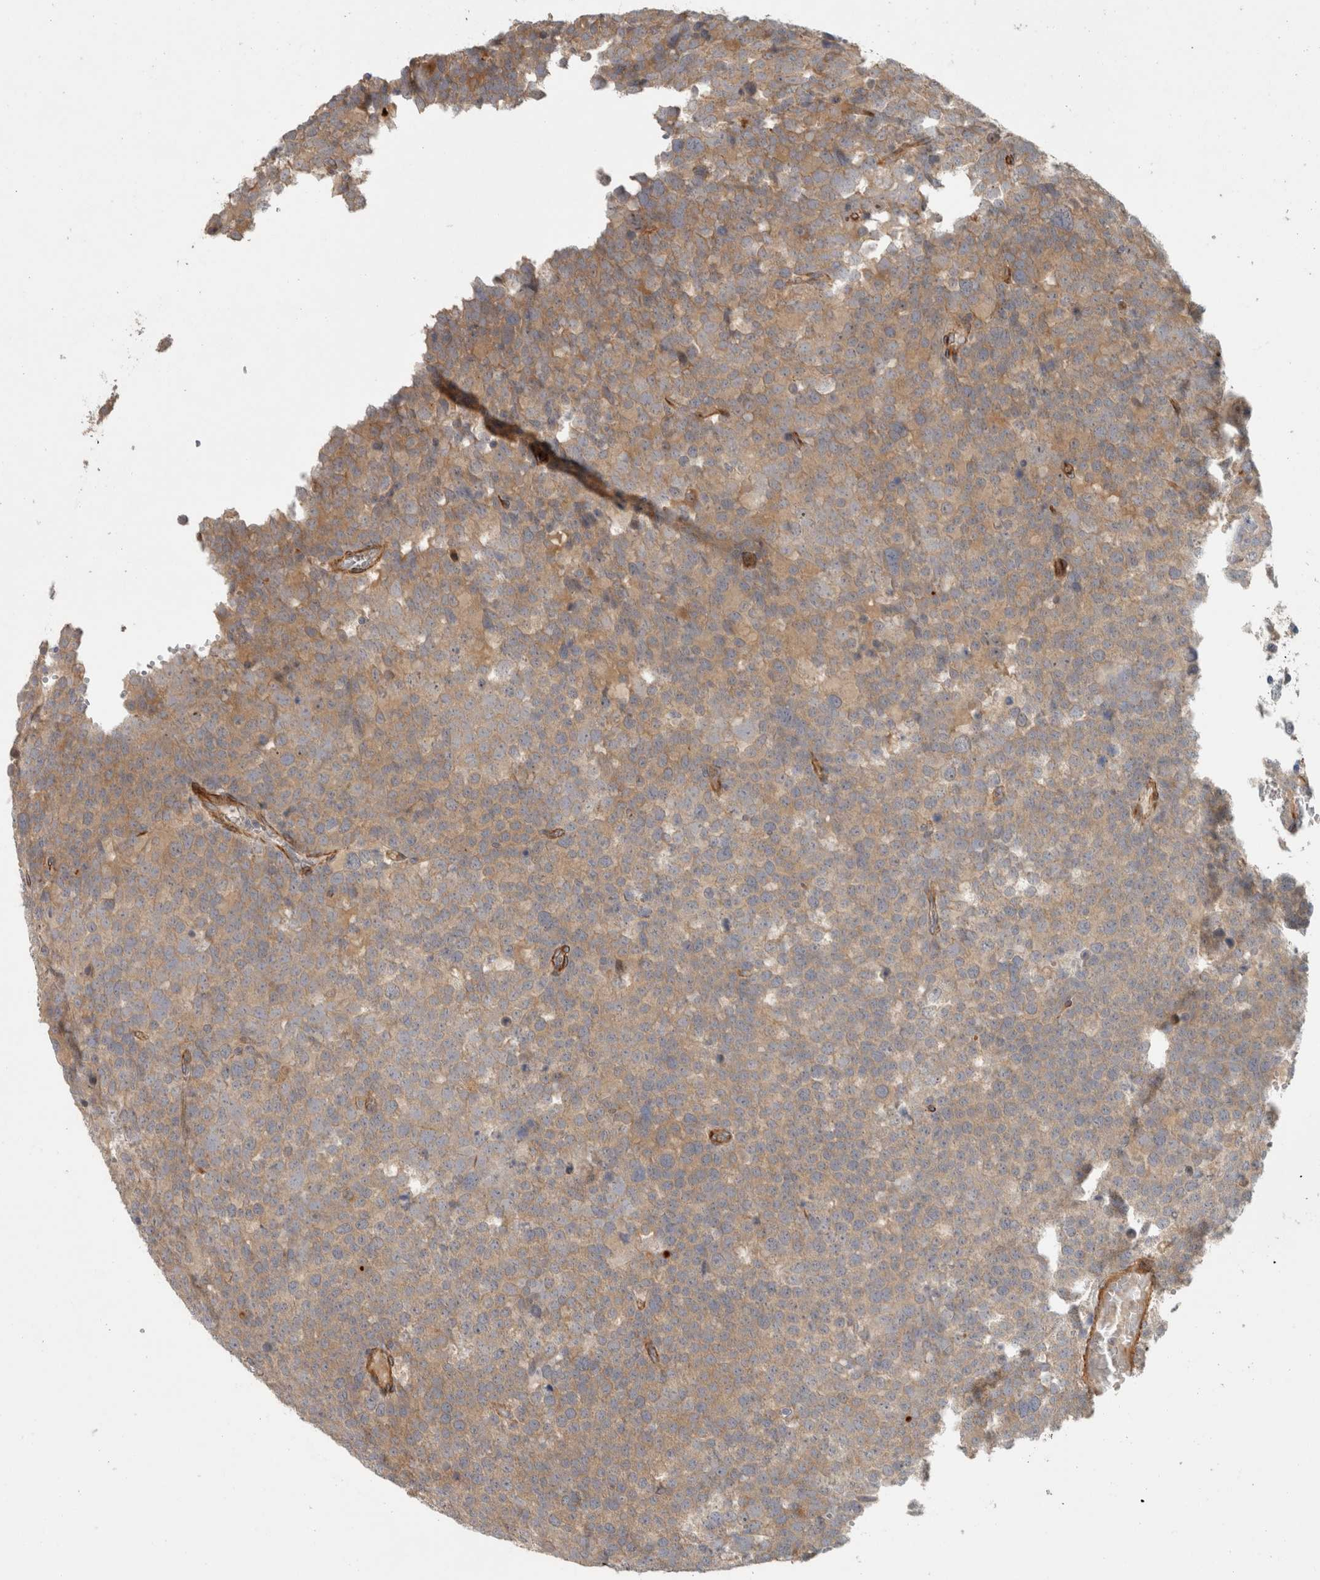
{"staining": {"intensity": "weak", "quantity": ">75%", "location": "cytoplasmic/membranous"}, "tissue": "testis cancer", "cell_type": "Tumor cells", "image_type": "cancer", "snomed": [{"axis": "morphology", "description": "Seminoma, NOS"}, {"axis": "topography", "description": "Testis"}], "caption": "Immunohistochemical staining of seminoma (testis) displays low levels of weak cytoplasmic/membranous protein staining in about >75% of tumor cells.", "gene": "SIPA1L2", "patient": {"sex": "male", "age": 71}}